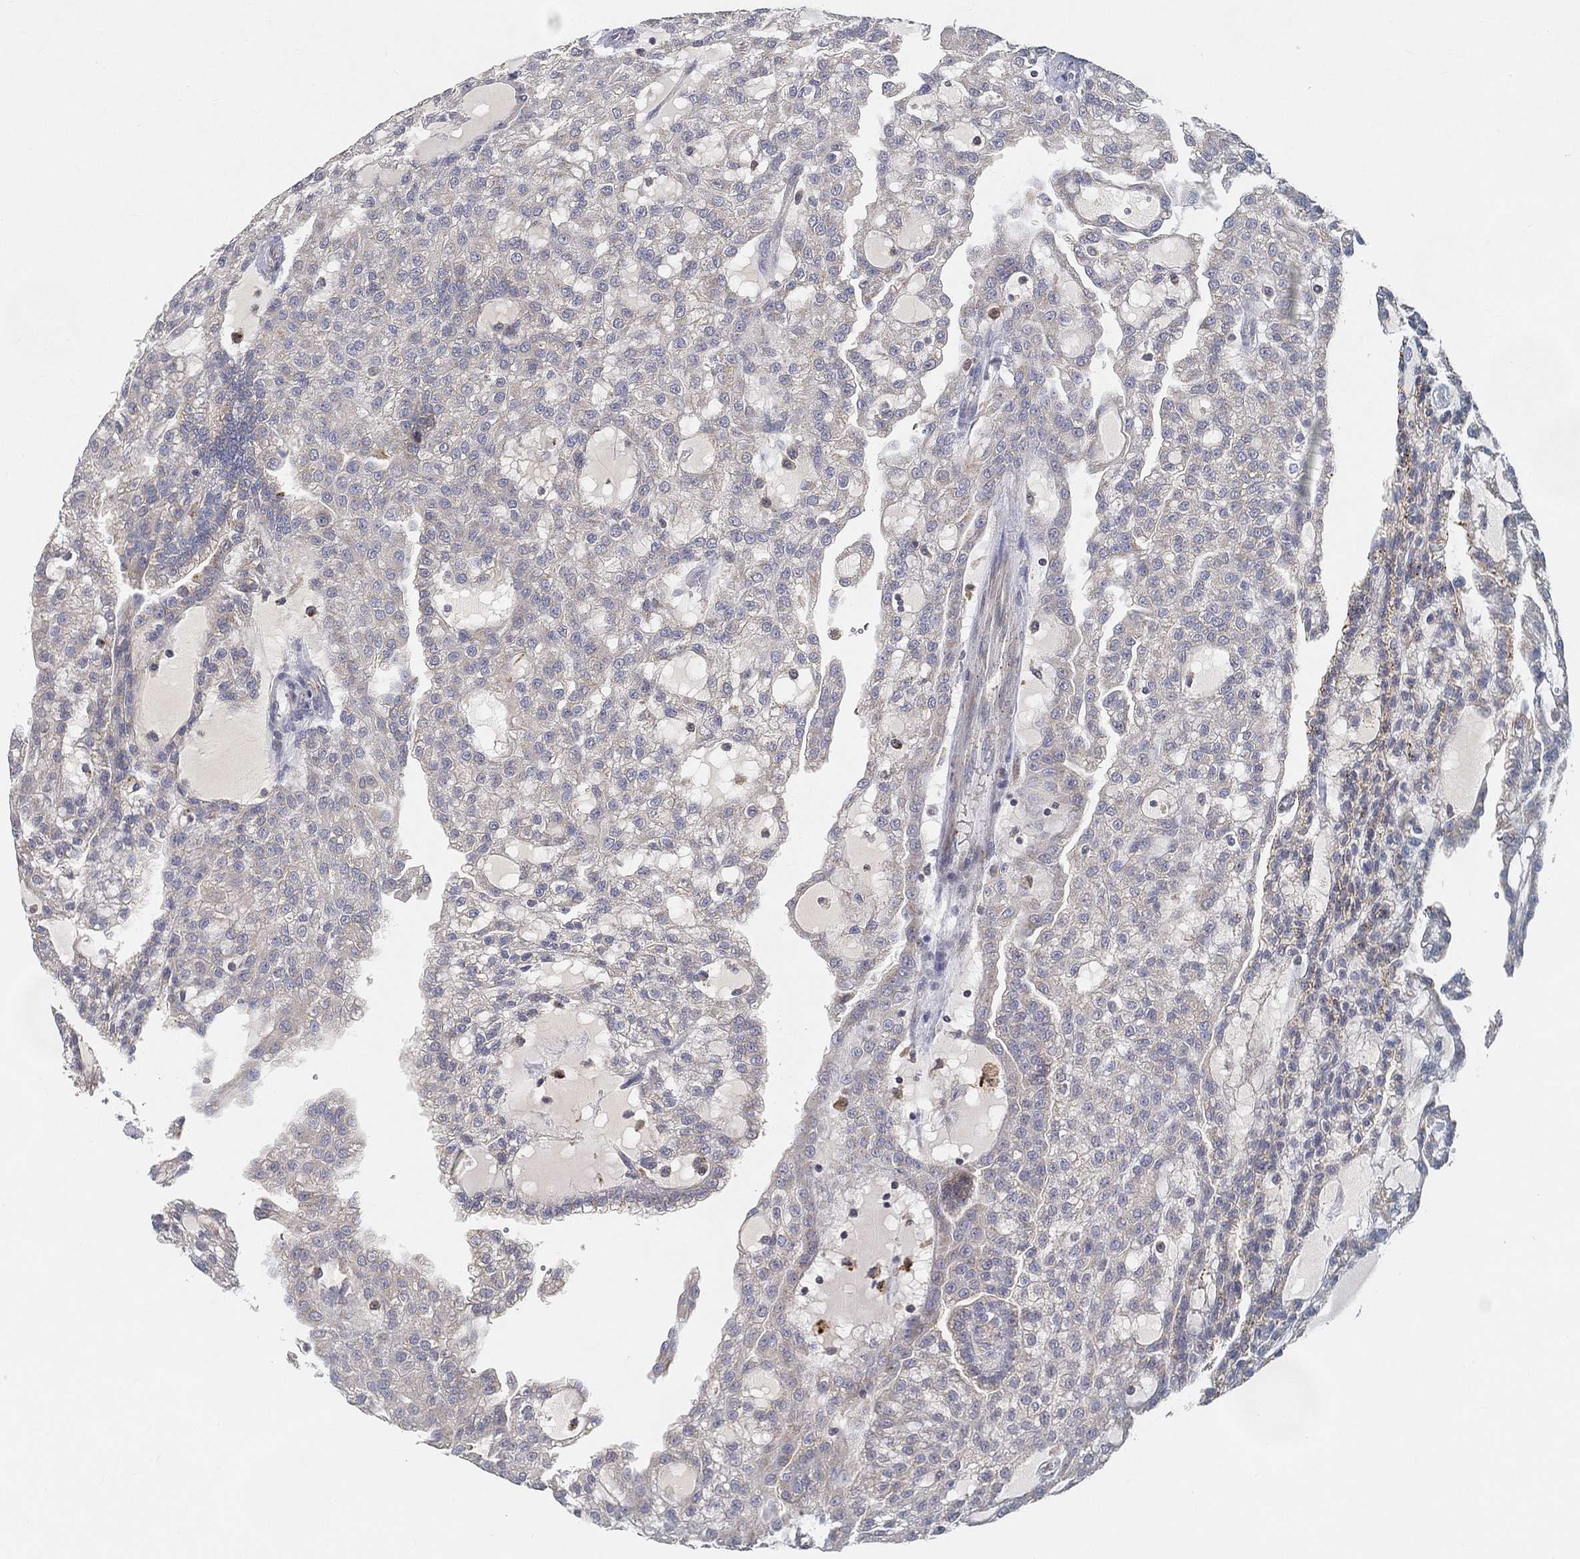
{"staining": {"intensity": "negative", "quantity": "none", "location": "none"}, "tissue": "renal cancer", "cell_type": "Tumor cells", "image_type": "cancer", "snomed": [{"axis": "morphology", "description": "Adenocarcinoma, NOS"}, {"axis": "topography", "description": "Kidney"}], "caption": "Immunohistochemistry photomicrograph of neoplastic tissue: renal adenocarcinoma stained with DAB displays no significant protein staining in tumor cells.", "gene": "CTSL", "patient": {"sex": "male", "age": 63}}